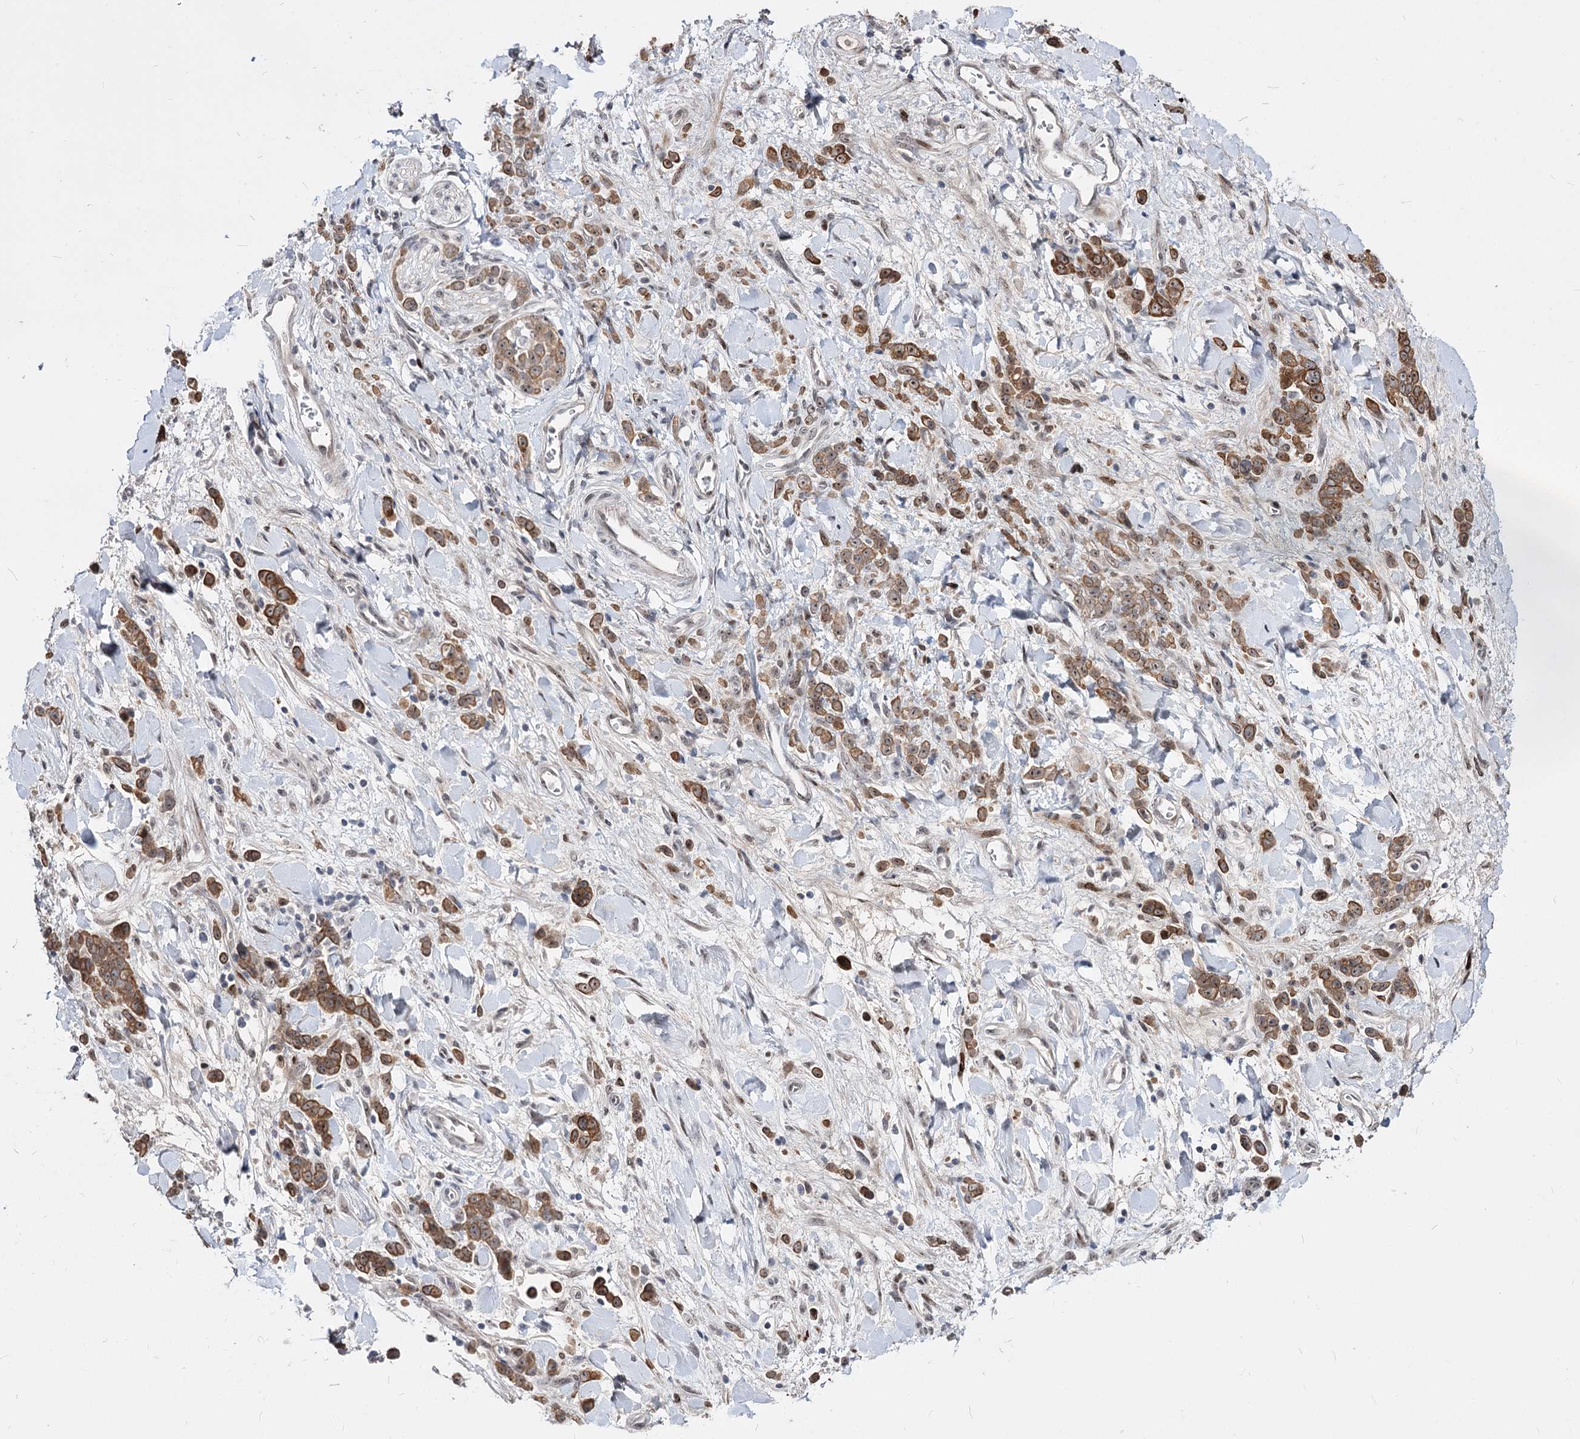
{"staining": {"intensity": "moderate", "quantity": ">75%", "location": "cytoplasmic/membranous,nuclear"}, "tissue": "stomach cancer", "cell_type": "Tumor cells", "image_type": "cancer", "snomed": [{"axis": "morphology", "description": "Normal tissue, NOS"}, {"axis": "morphology", "description": "Adenocarcinoma, NOS"}, {"axis": "topography", "description": "Stomach"}], "caption": "The micrograph shows a brown stain indicating the presence of a protein in the cytoplasmic/membranous and nuclear of tumor cells in stomach cancer (adenocarcinoma).", "gene": "STOX1", "patient": {"sex": "male", "age": 82}}